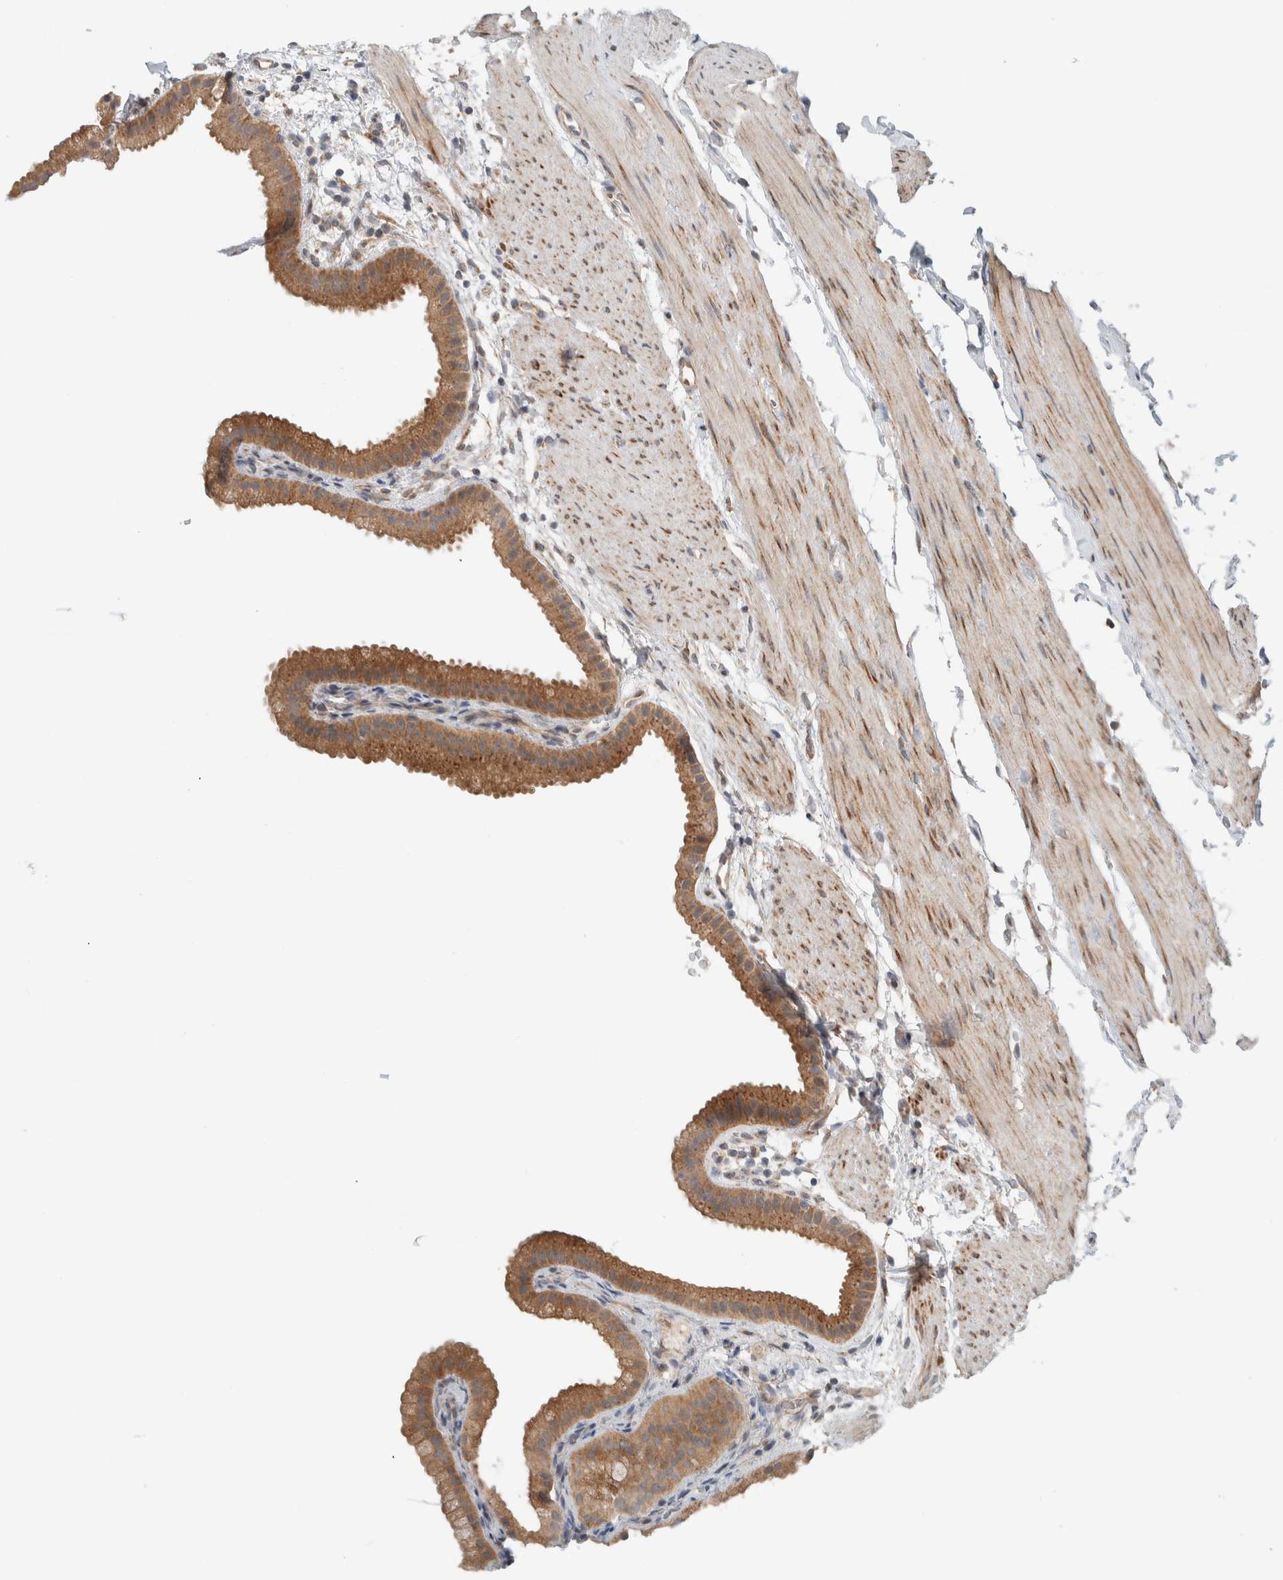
{"staining": {"intensity": "moderate", "quantity": ">75%", "location": "cytoplasmic/membranous"}, "tissue": "gallbladder", "cell_type": "Glandular cells", "image_type": "normal", "snomed": [{"axis": "morphology", "description": "Normal tissue, NOS"}, {"axis": "topography", "description": "Gallbladder"}], "caption": "Immunohistochemical staining of unremarkable human gallbladder demonstrates medium levels of moderate cytoplasmic/membranous expression in approximately >75% of glandular cells. The staining was performed using DAB (3,3'-diaminobenzidine) to visualize the protein expression in brown, while the nuclei were stained in blue with hematoxylin (Magnification: 20x).", "gene": "RERE", "patient": {"sex": "female", "age": 64}}